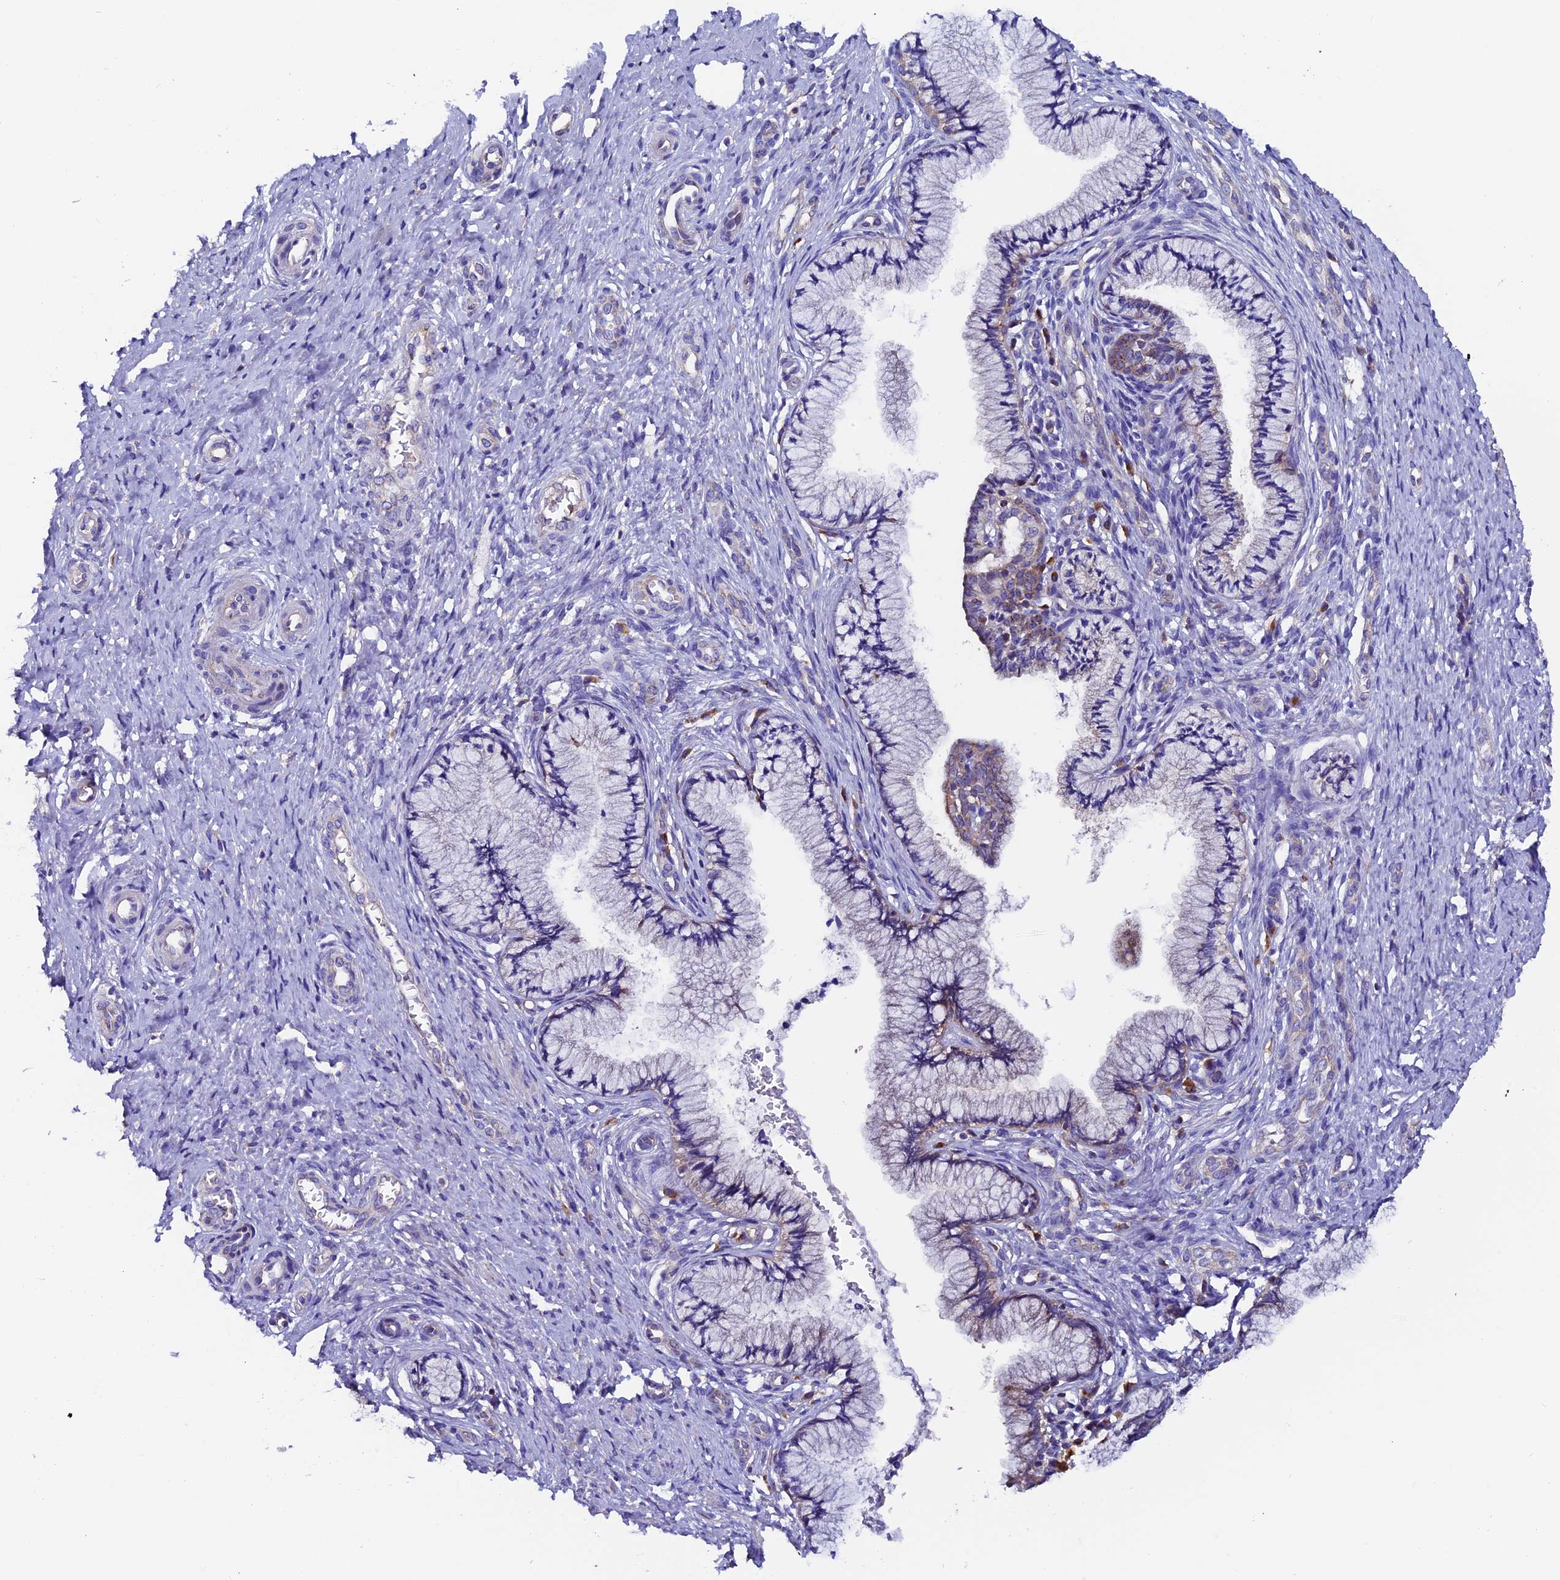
{"staining": {"intensity": "weak", "quantity": "<25%", "location": "cytoplasmic/membranous"}, "tissue": "cervix", "cell_type": "Glandular cells", "image_type": "normal", "snomed": [{"axis": "morphology", "description": "Normal tissue, NOS"}, {"axis": "topography", "description": "Cervix"}], "caption": "Immunohistochemistry (IHC) histopathology image of benign cervix: cervix stained with DAB (3,3'-diaminobenzidine) exhibits no significant protein positivity in glandular cells.", "gene": "COMTD1", "patient": {"sex": "female", "age": 36}}